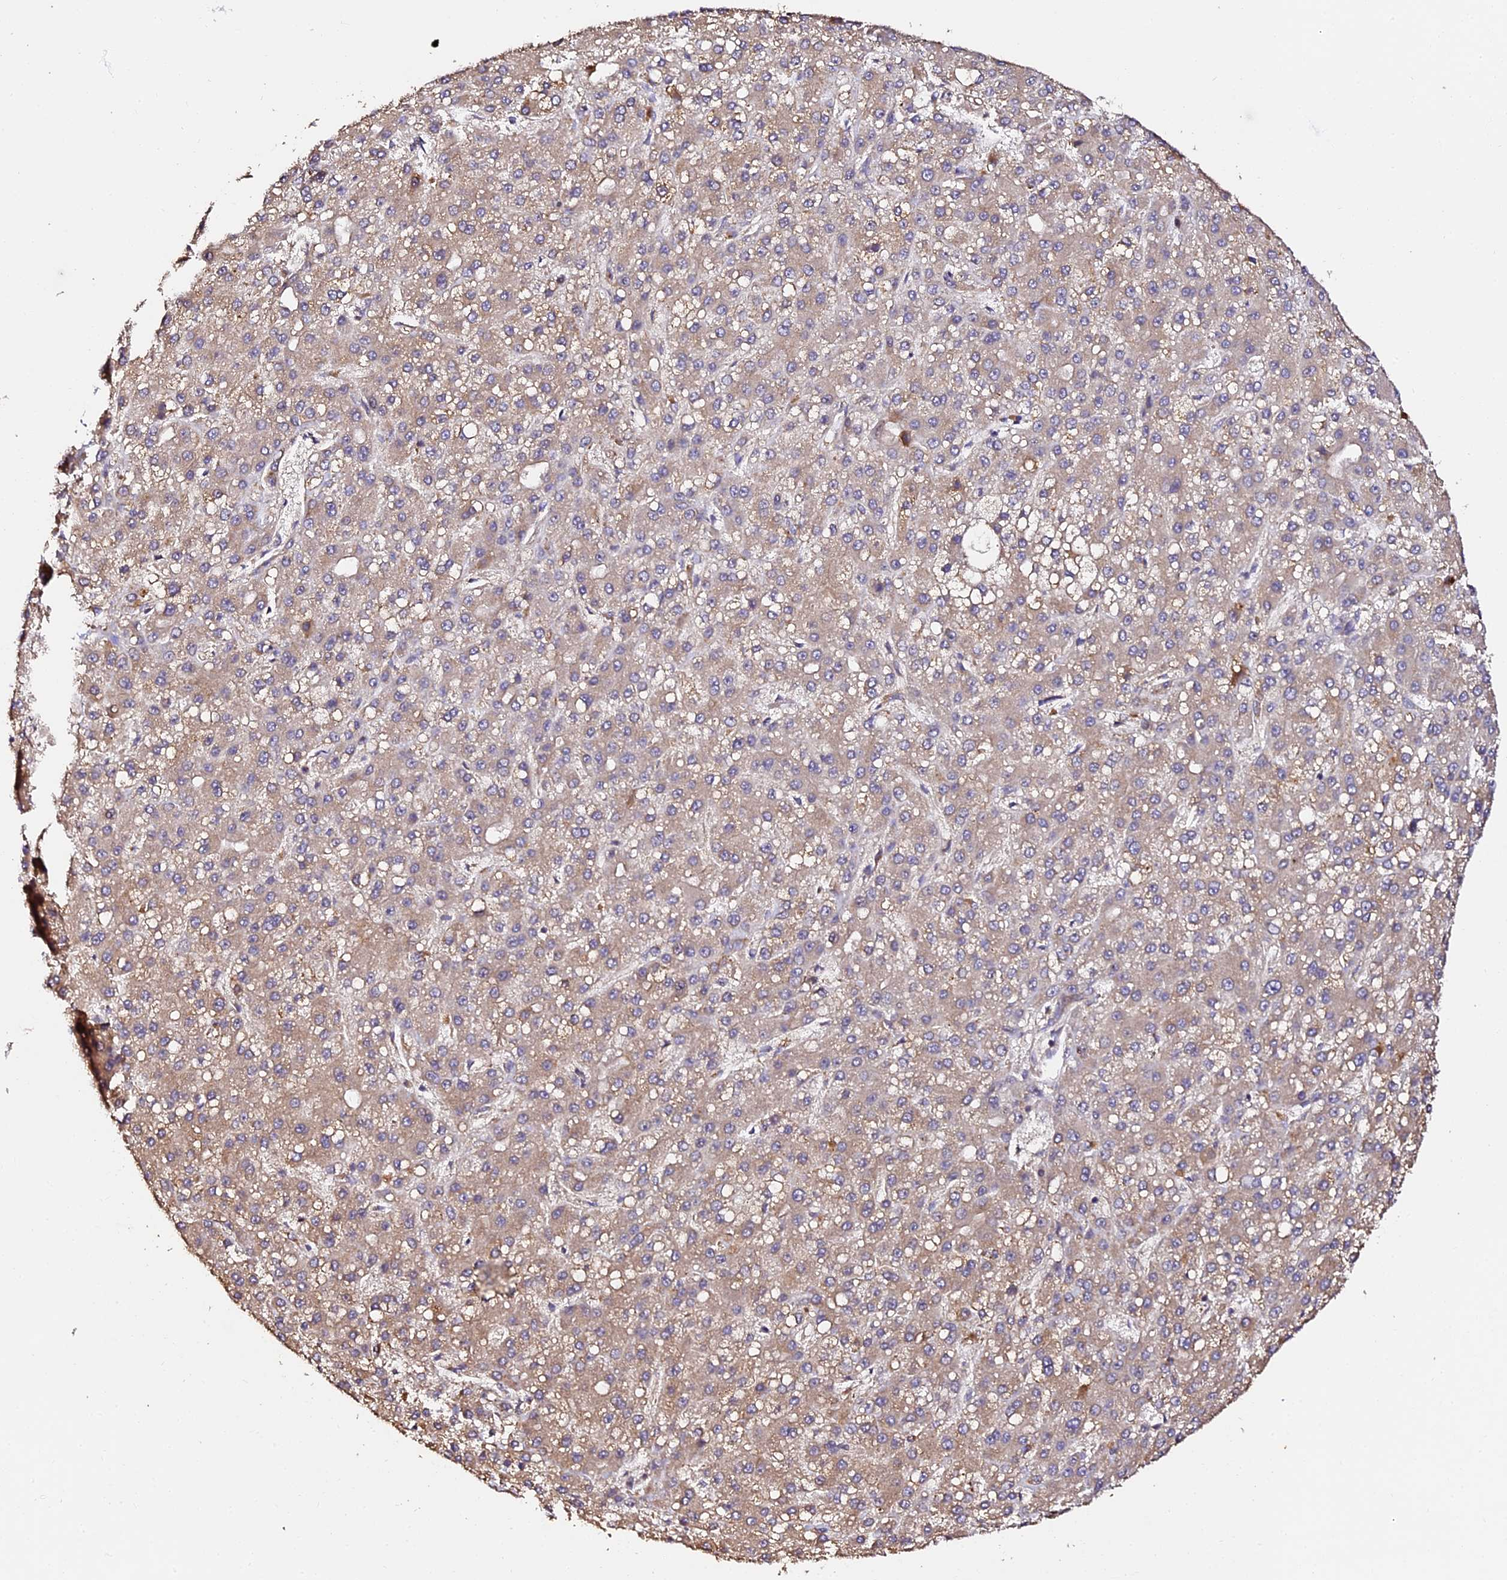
{"staining": {"intensity": "weak", "quantity": "25%-75%", "location": "cytoplasmic/membranous"}, "tissue": "liver cancer", "cell_type": "Tumor cells", "image_type": "cancer", "snomed": [{"axis": "morphology", "description": "Carcinoma, Hepatocellular, NOS"}, {"axis": "topography", "description": "Liver"}], "caption": "The micrograph displays immunohistochemical staining of hepatocellular carcinoma (liver). There is weak cytoplasmic/membranous staining is seen in about 25%-75% of tumor cells.", "gene": "TDO2", "patient": {"sex": "male", "age": 67}}